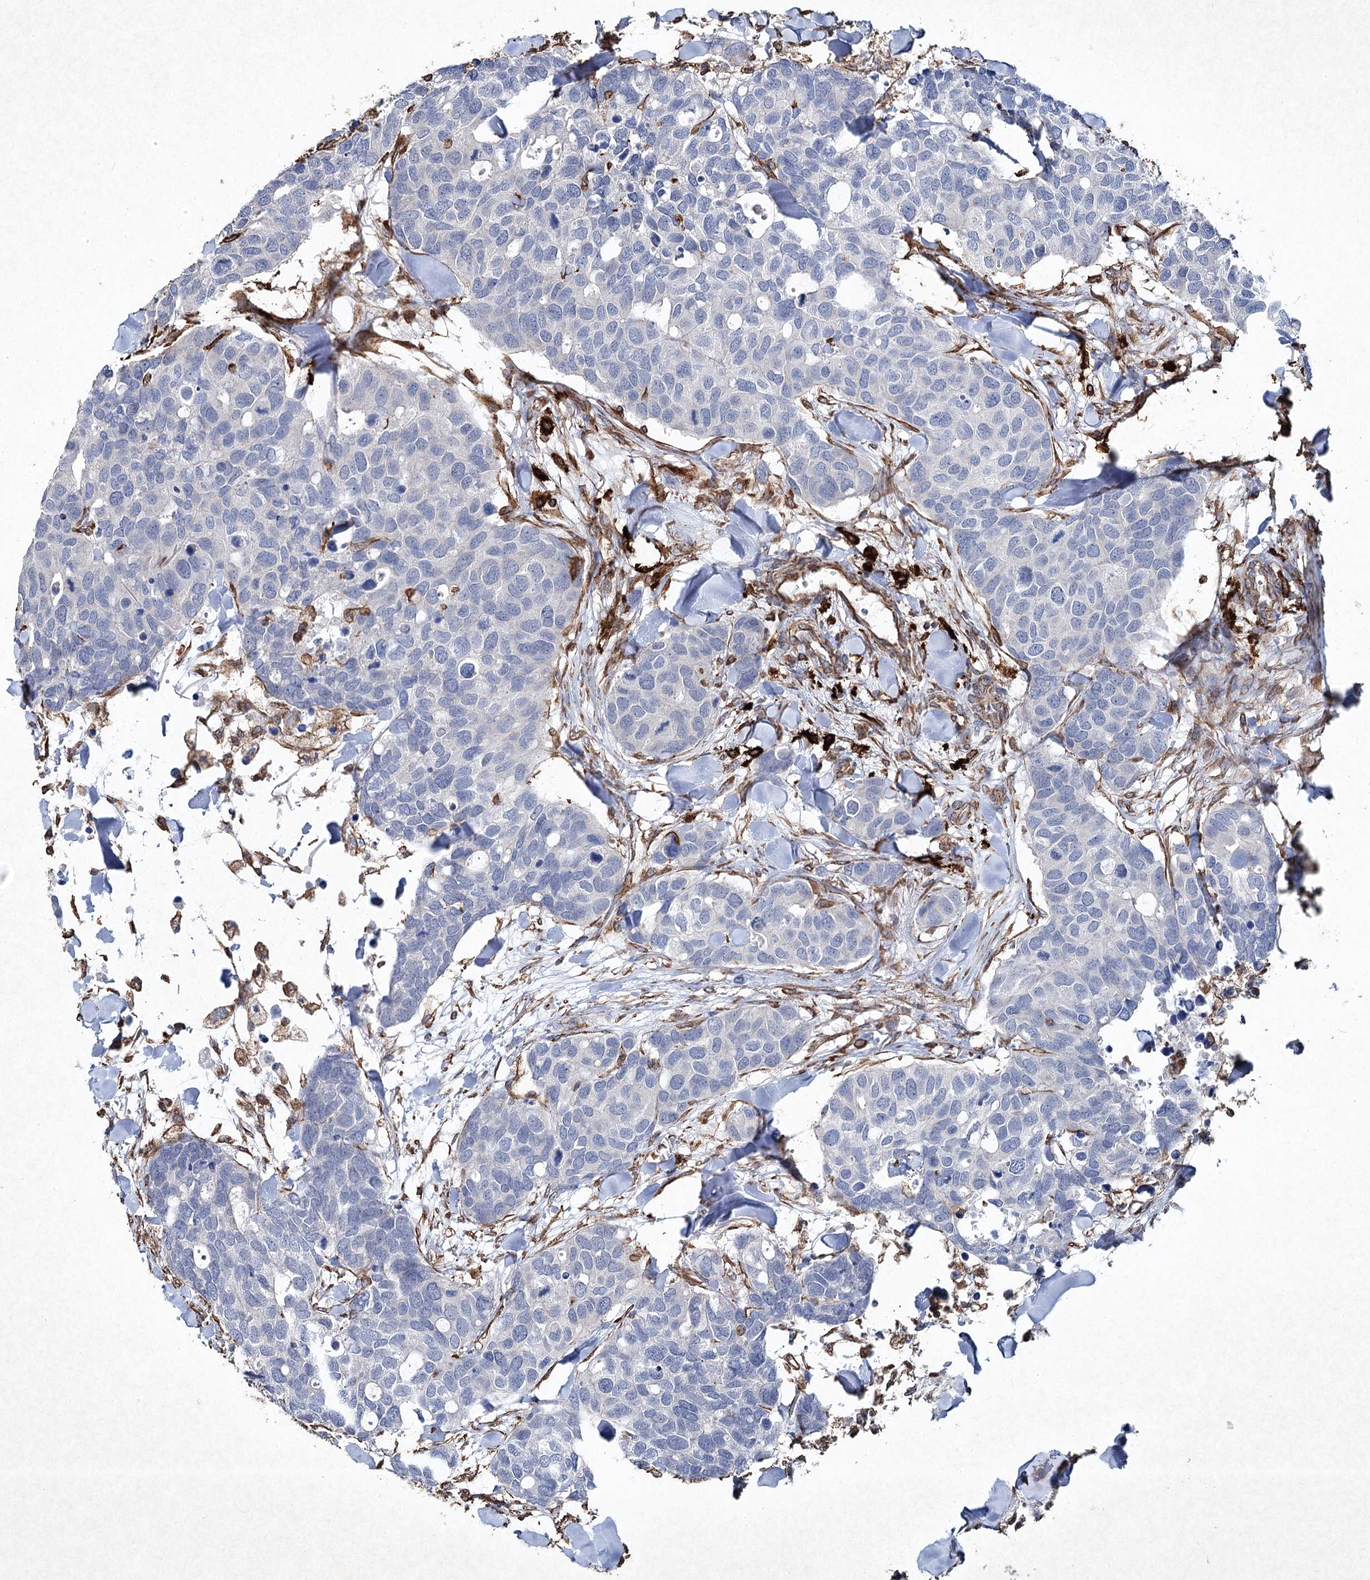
{"staining": {"intensity": "negative", "quantity": "none", "location": "none"}, "tissue": "breast cancer", "cell_type": "Tumor cells", "image_type": "cancer", "snomed": [{"axis": "morphology", "description": "Duct carcinoma"}, {"axis": "topography", "description": "Breast"}], "caption": "Breast cancer stained for a protein using IHC reveals no staining tumor cells.", "gene": "CLEC4M", "patient": {"sex": "female", "age": 83}}